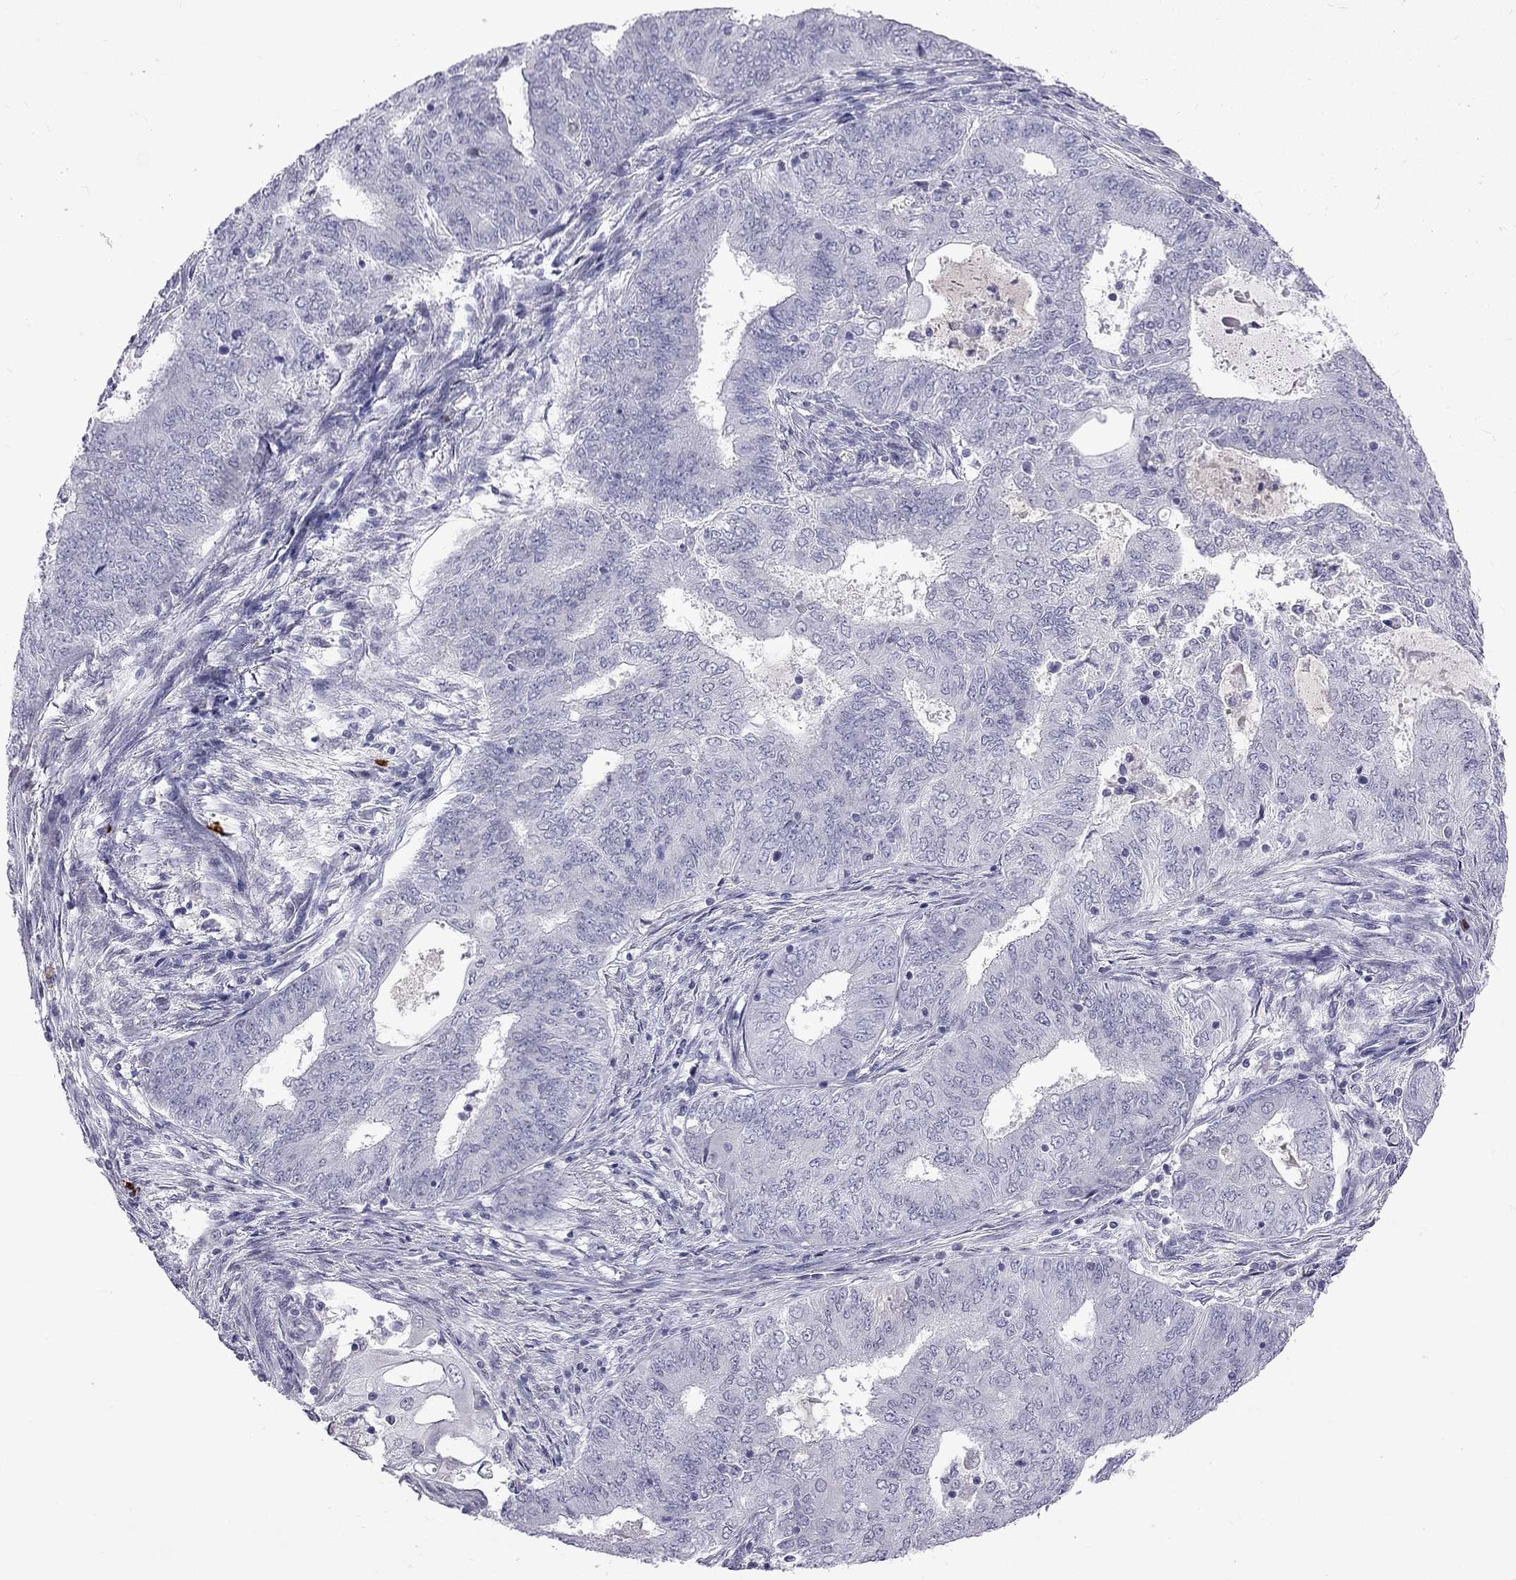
{"staining": {"intensity": "negative", "quantity": "none", "location": "none"}, "tissue": "endometrial cancer", "cell_type": "Tumor cells", "image_type": "cancer", "snomed": [{"axis": "morphology", "description": "Adenocarcinoma, NOS"}, {"axis": "topography", "description": "Endometrium"}], "caption": "Protein analysis of adenocarcinoma (endometrial) reveals no significant positivity in tumor cells. (DAB immunohistochemistry (IHC), high magnification).", "gene": "RTL9", "patient": {"sex": "female", "age": 62}}